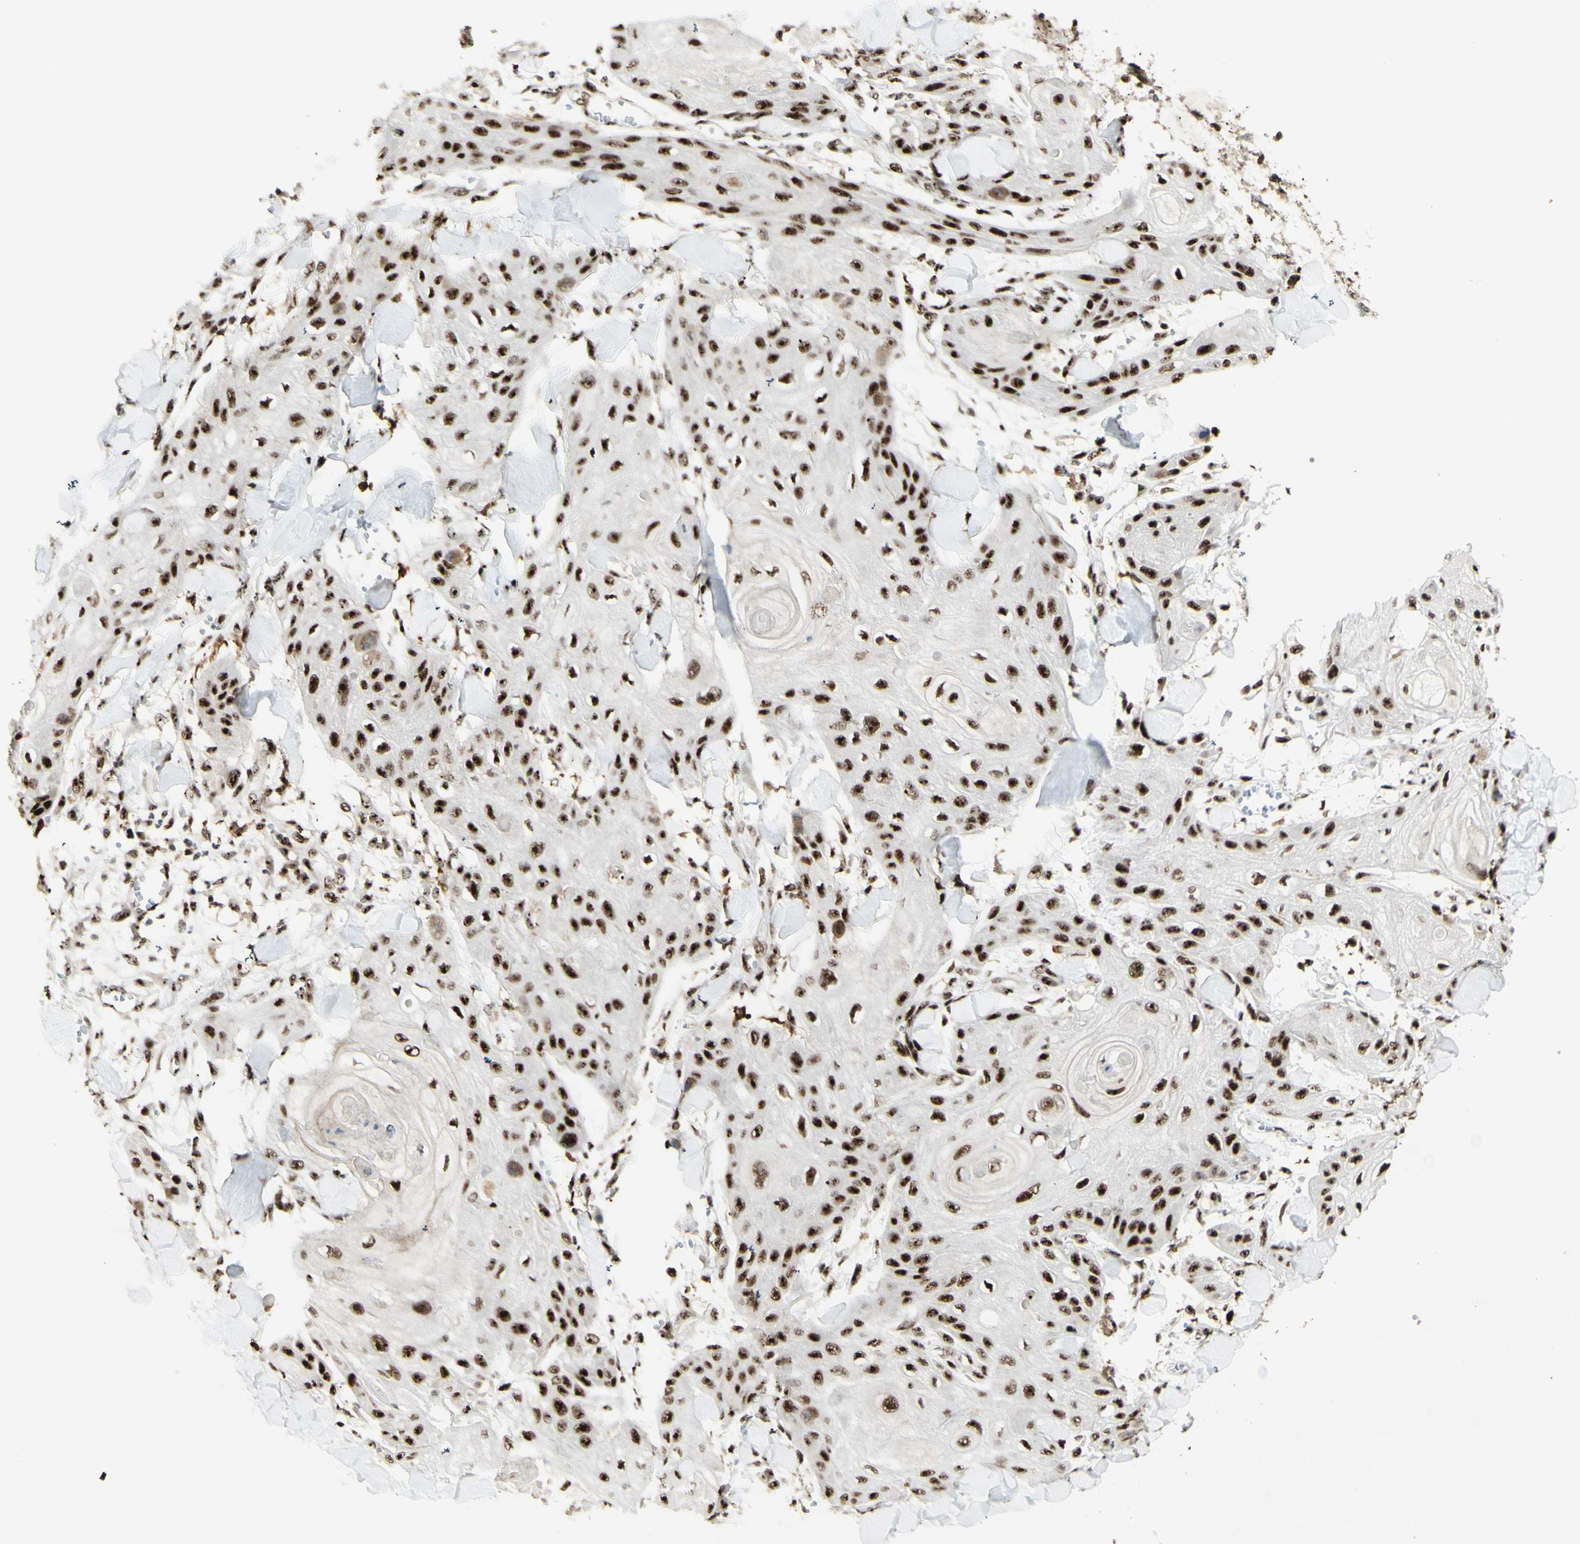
{"staining": {"intensity": "strong", "quantity": ">75%", "location": "nuclear"}, "tissue": "skin cancer", "cell_type": "Tumor cells", "image_type": "cancer", "snomed": [{"axis": "morphology", "description": "Squamous cell carcinoma, NOS"}, {"axis": "topography", "description": "Skin"}], "caption": "Protein staining reveals strong nuclear staining in about >75% of tumor cells in skin cancer.", "gene": "DHX9", "patient": {"sex": "male", "age": 74}}